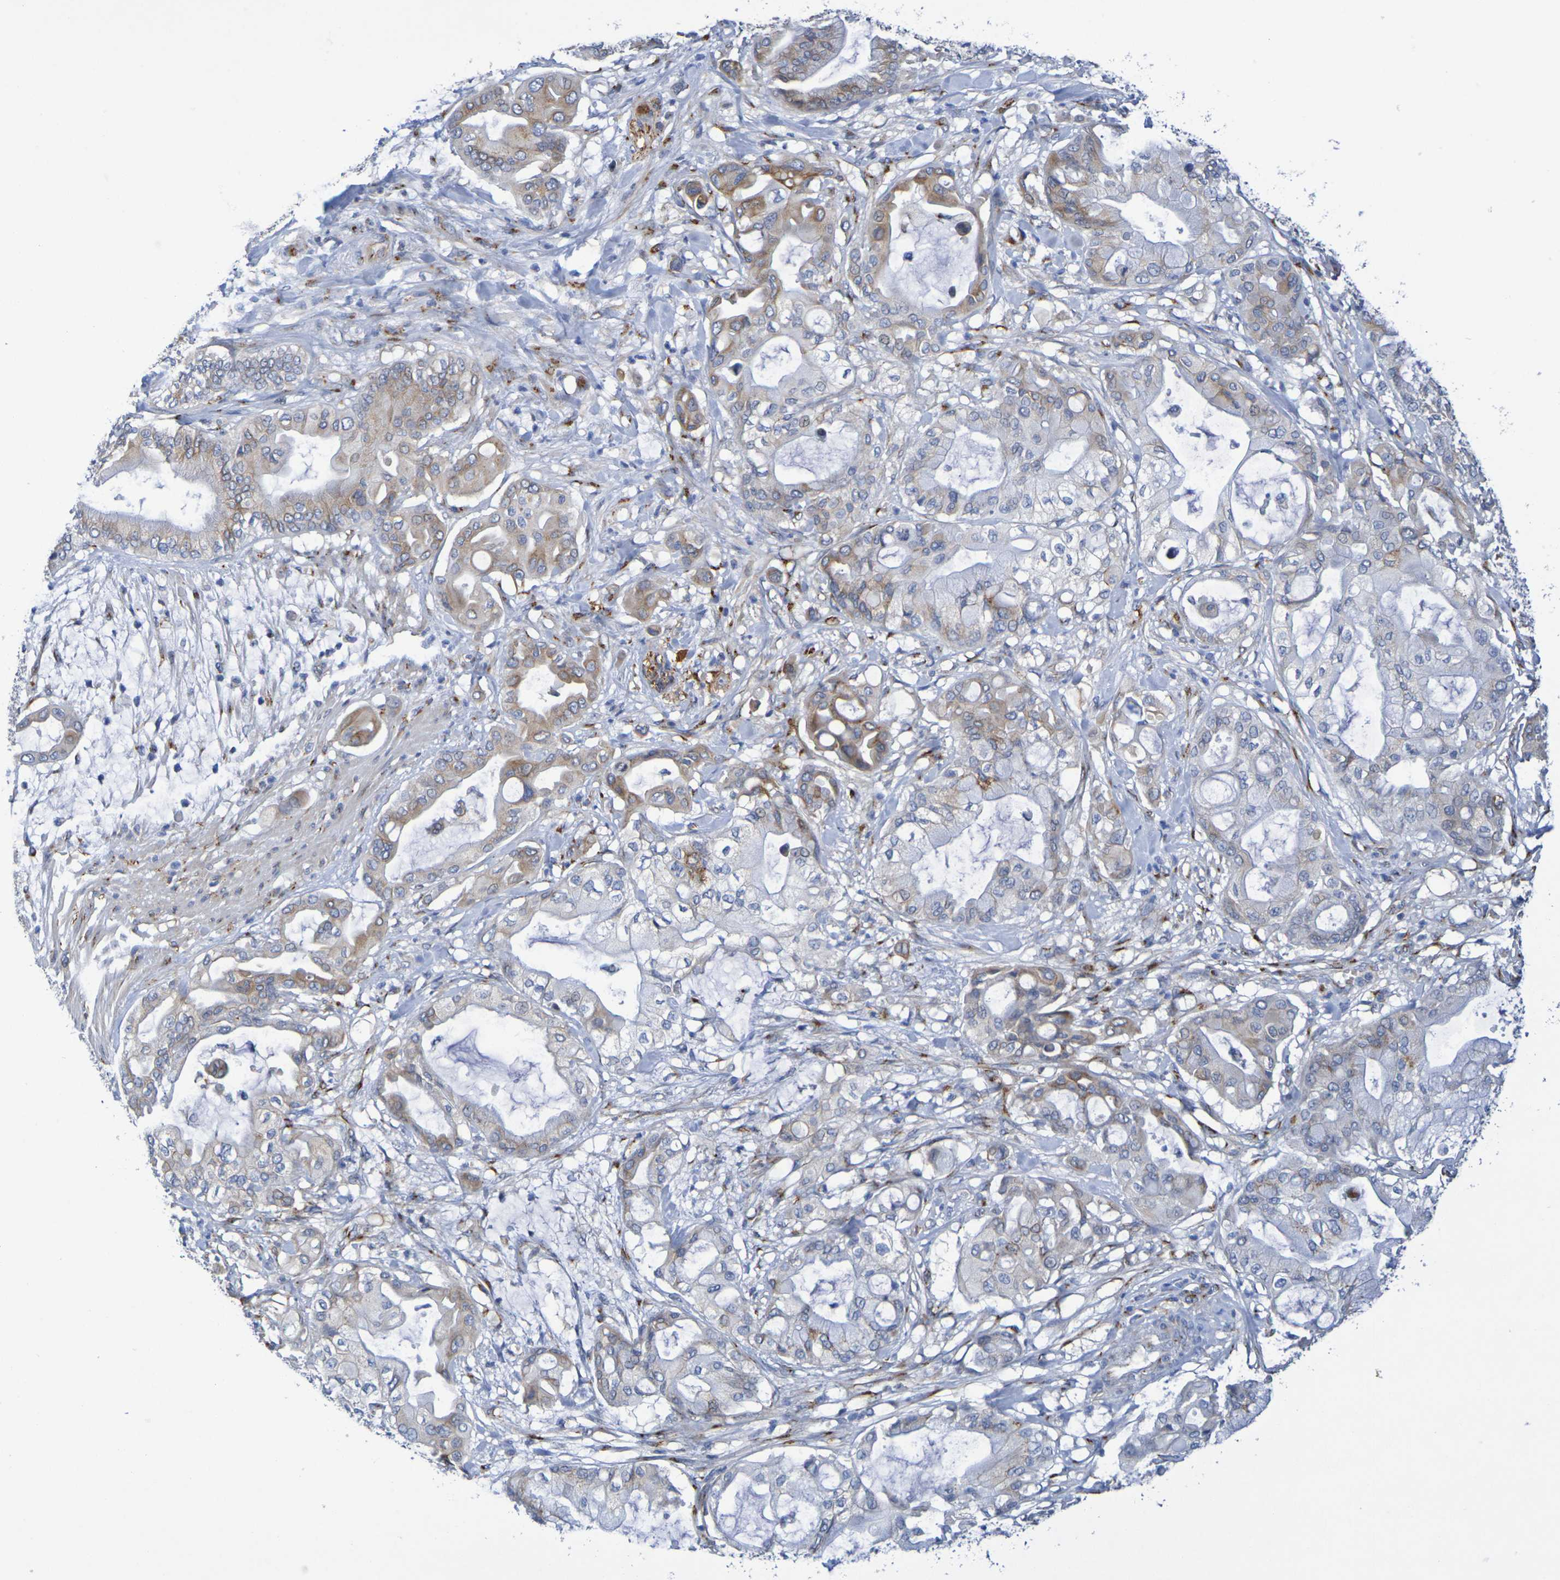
{"staining": {"intensity": "weak", "quantity": "25%-75%", "location": "cytoplasmic/membranous"}, "tissue": "pancreatic cancer", "cell_type": "Tumor cells", "image_type": "cancer", "snomed": [{"axis": "morphology", "description": "Adenocarcinoma, NOS"}, {"axis": "morphology", "description": "Adenocarcinoma, metastatic, NOS"}, {"axis": "topography", "description": "Lymph node"}, {"axis": "topography", "description": "Pancreas"}, {"axis": "topography", "description": "Duodenum"}], "caption": "This micrograph demonstrates IHC staining of human pancreatic adenocarcinoma, with low weak cytoplasmic/membranous staining in about 25%-75% of tumor cells.", "gene": "DCP2", "patient": {"sex": "female", "age": 64}}